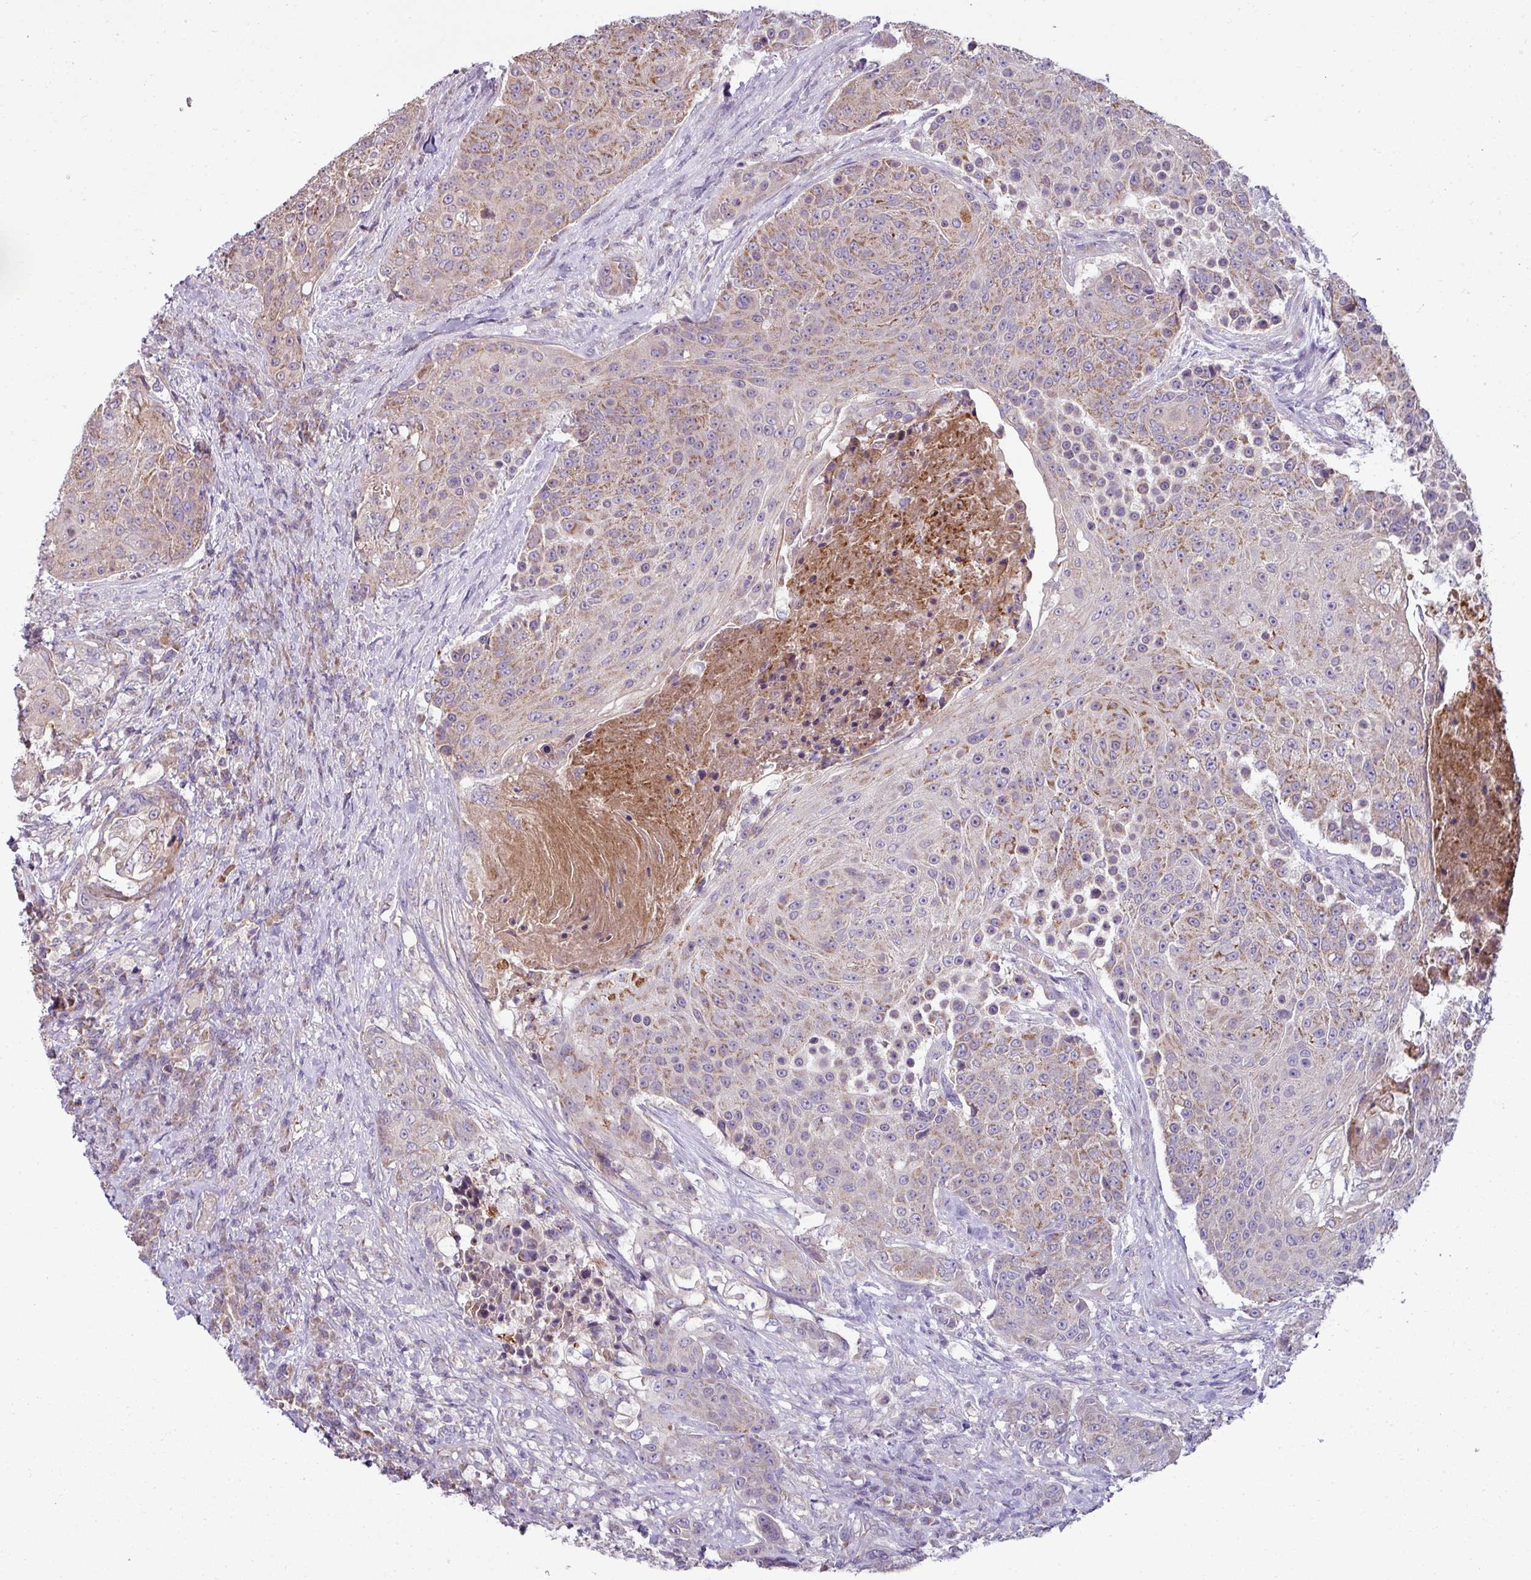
{"staining": {"intensity": "moderate", "quantity": ">75%", "location": "cytoplasmic/membranous"}, "tissue": "urothelial cancer", "cell_type": "Tumor cells", "image_type": "cancer", "snomed": [{"axis": "morphology", "description": "Urothelial carcinoma, High grade"}, {"axis": "topography", "description": "Urinary bladder"}], "caption": "Immunohistochemical staining of urothelial cancer demonstrates medium levels of moderate cytoplasmic/membranous protein staining in approximately >75% of tumor cells.", "gene": "LRRC9", "patient": {"sex": "female", "age": 63}}